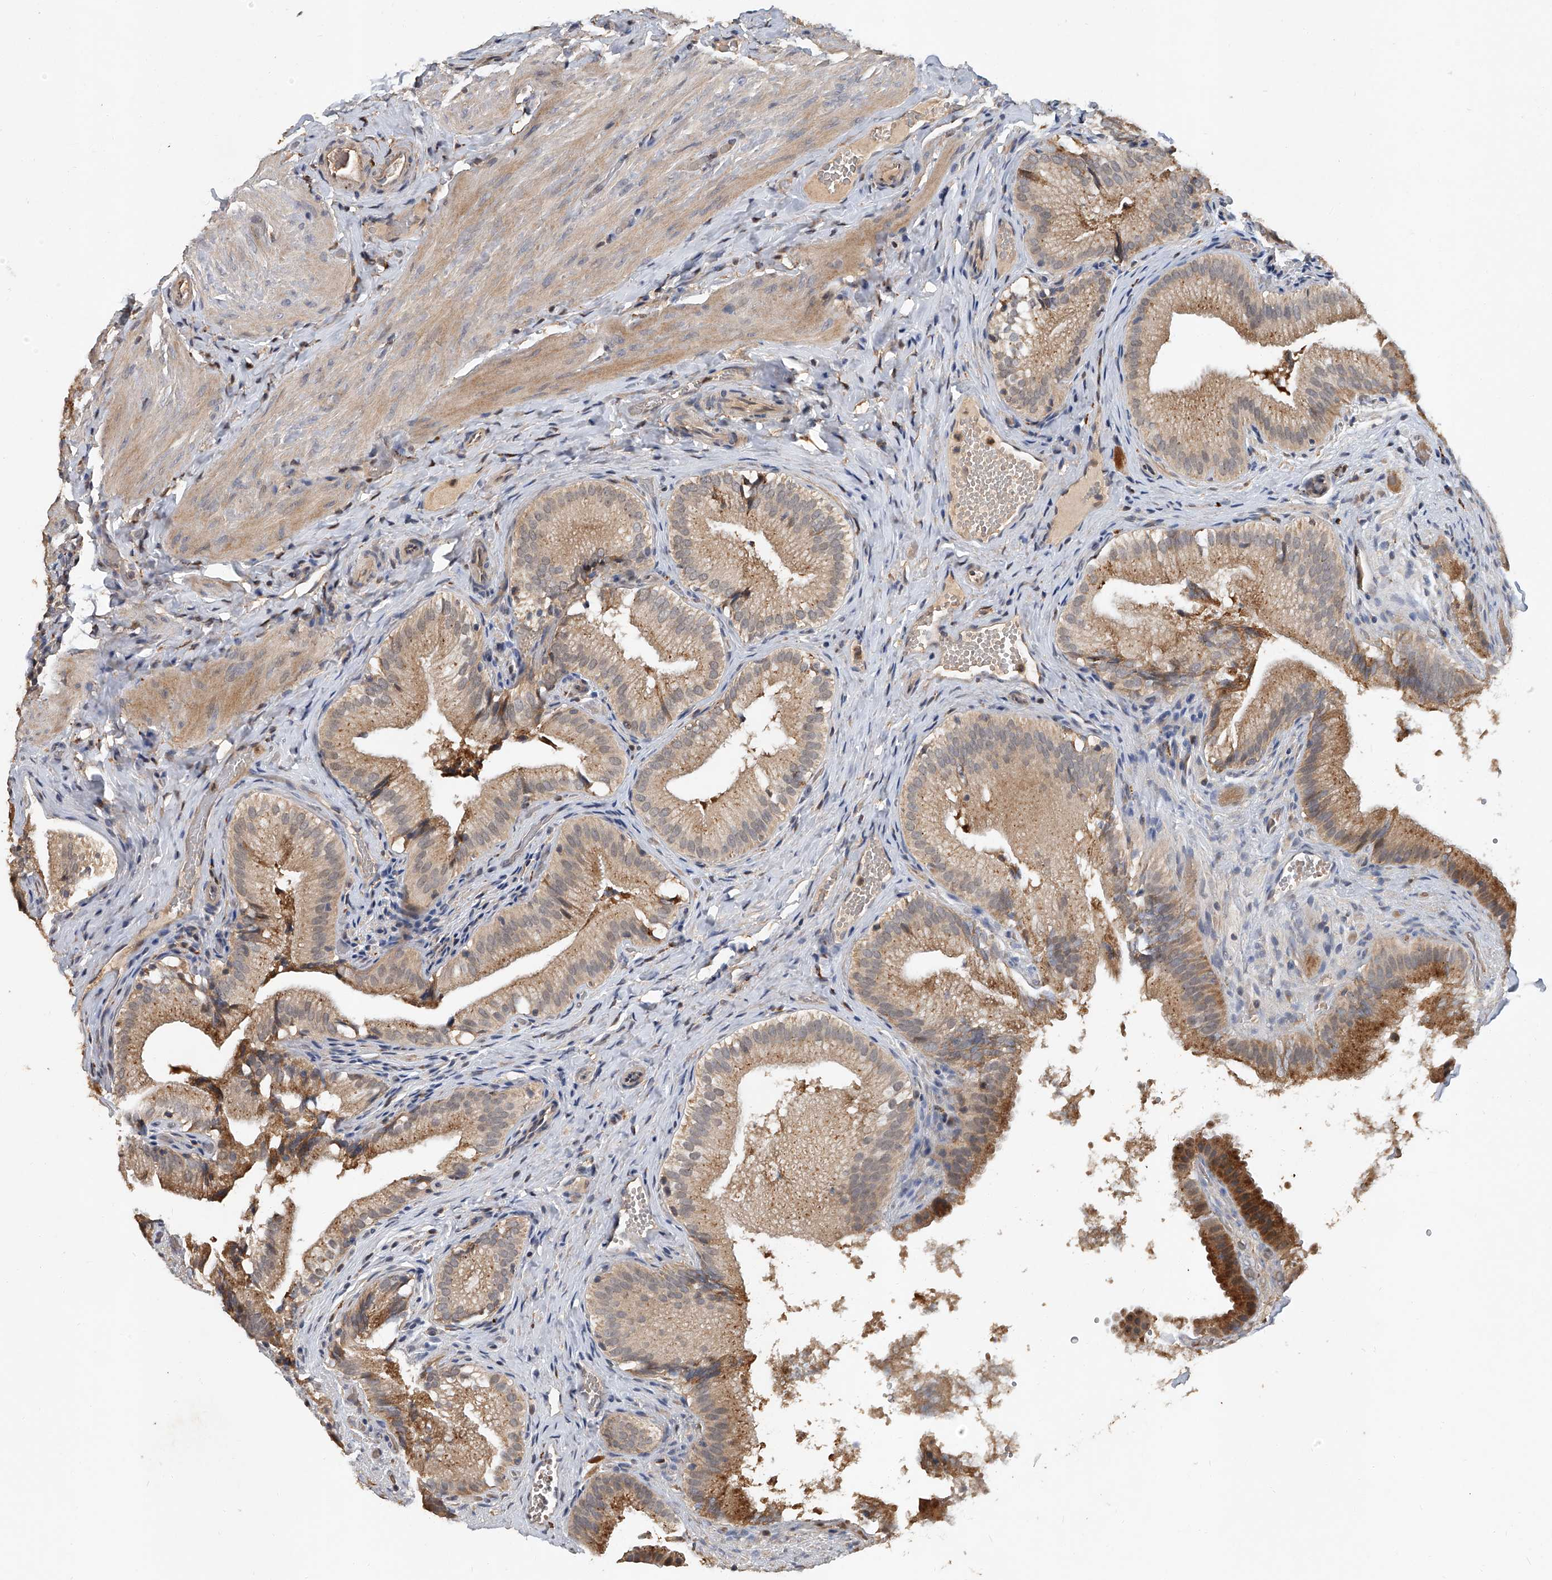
{"staining": {"intensity": "moderate", "quantity": ">75%", "location": "cytoplasmic/membranous"}, "tissue": "gallbladder", "cell_type": "Glandular cells", "image_type": "normal", "snomed": [{"axis": "morphology", "description": "Normal tissue, NOS"}, {"axis": "topography", "description": "Gallbladder"}], "caption": "Protein staining by immunohistochemistry shows moderate cytoplasmic/membranous expression in approximately >75% of glandular cells in normal gallbladder. Using DAB (3,3'-diaminobenzidine) (brown) and hematoxylin (blue) stains, captured at high magnification using brightfield microscopy.", "gene": "JAG2", "patient": {"sex": "female", "age": 30}}